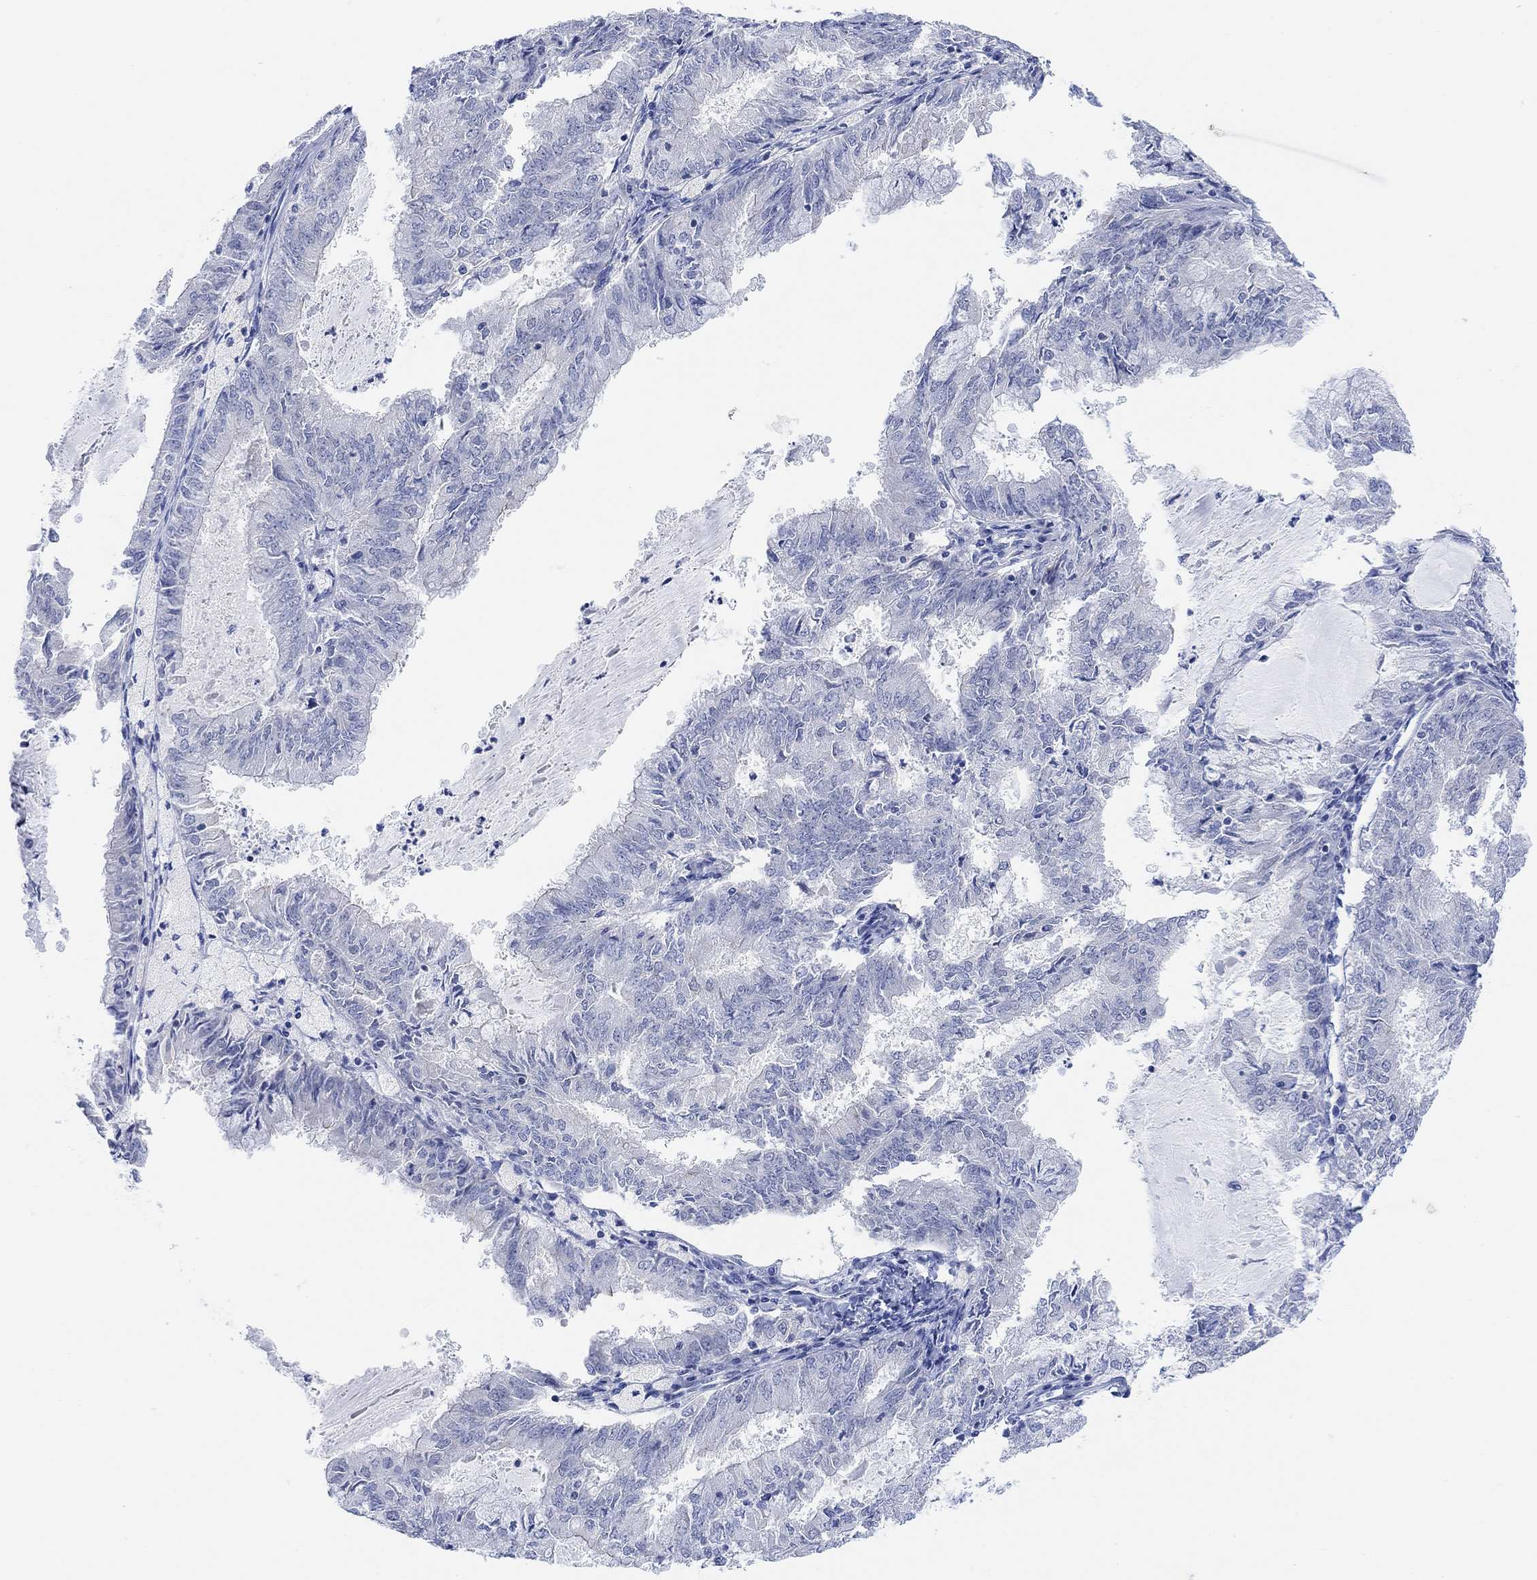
{"staining": {"intensity": "negative", "quantity": "none", "location": "none"}, "tissue": "endometrial cancer", "cell_type": "Tumor cells", "image_type": "cancer", "snomed": [{"axis": "morphology", "description": "Adenocarcinoma, NOS"}, {"axis": "topography", "description": "Endometrium"}], "caption": "This is an immunohistochemistry (IHC) image of endometrial adenocarcinoma. There is no expression in tumor cells.", "gene": "RIMS1", "patient": {"sex": "female", "age": 57}}